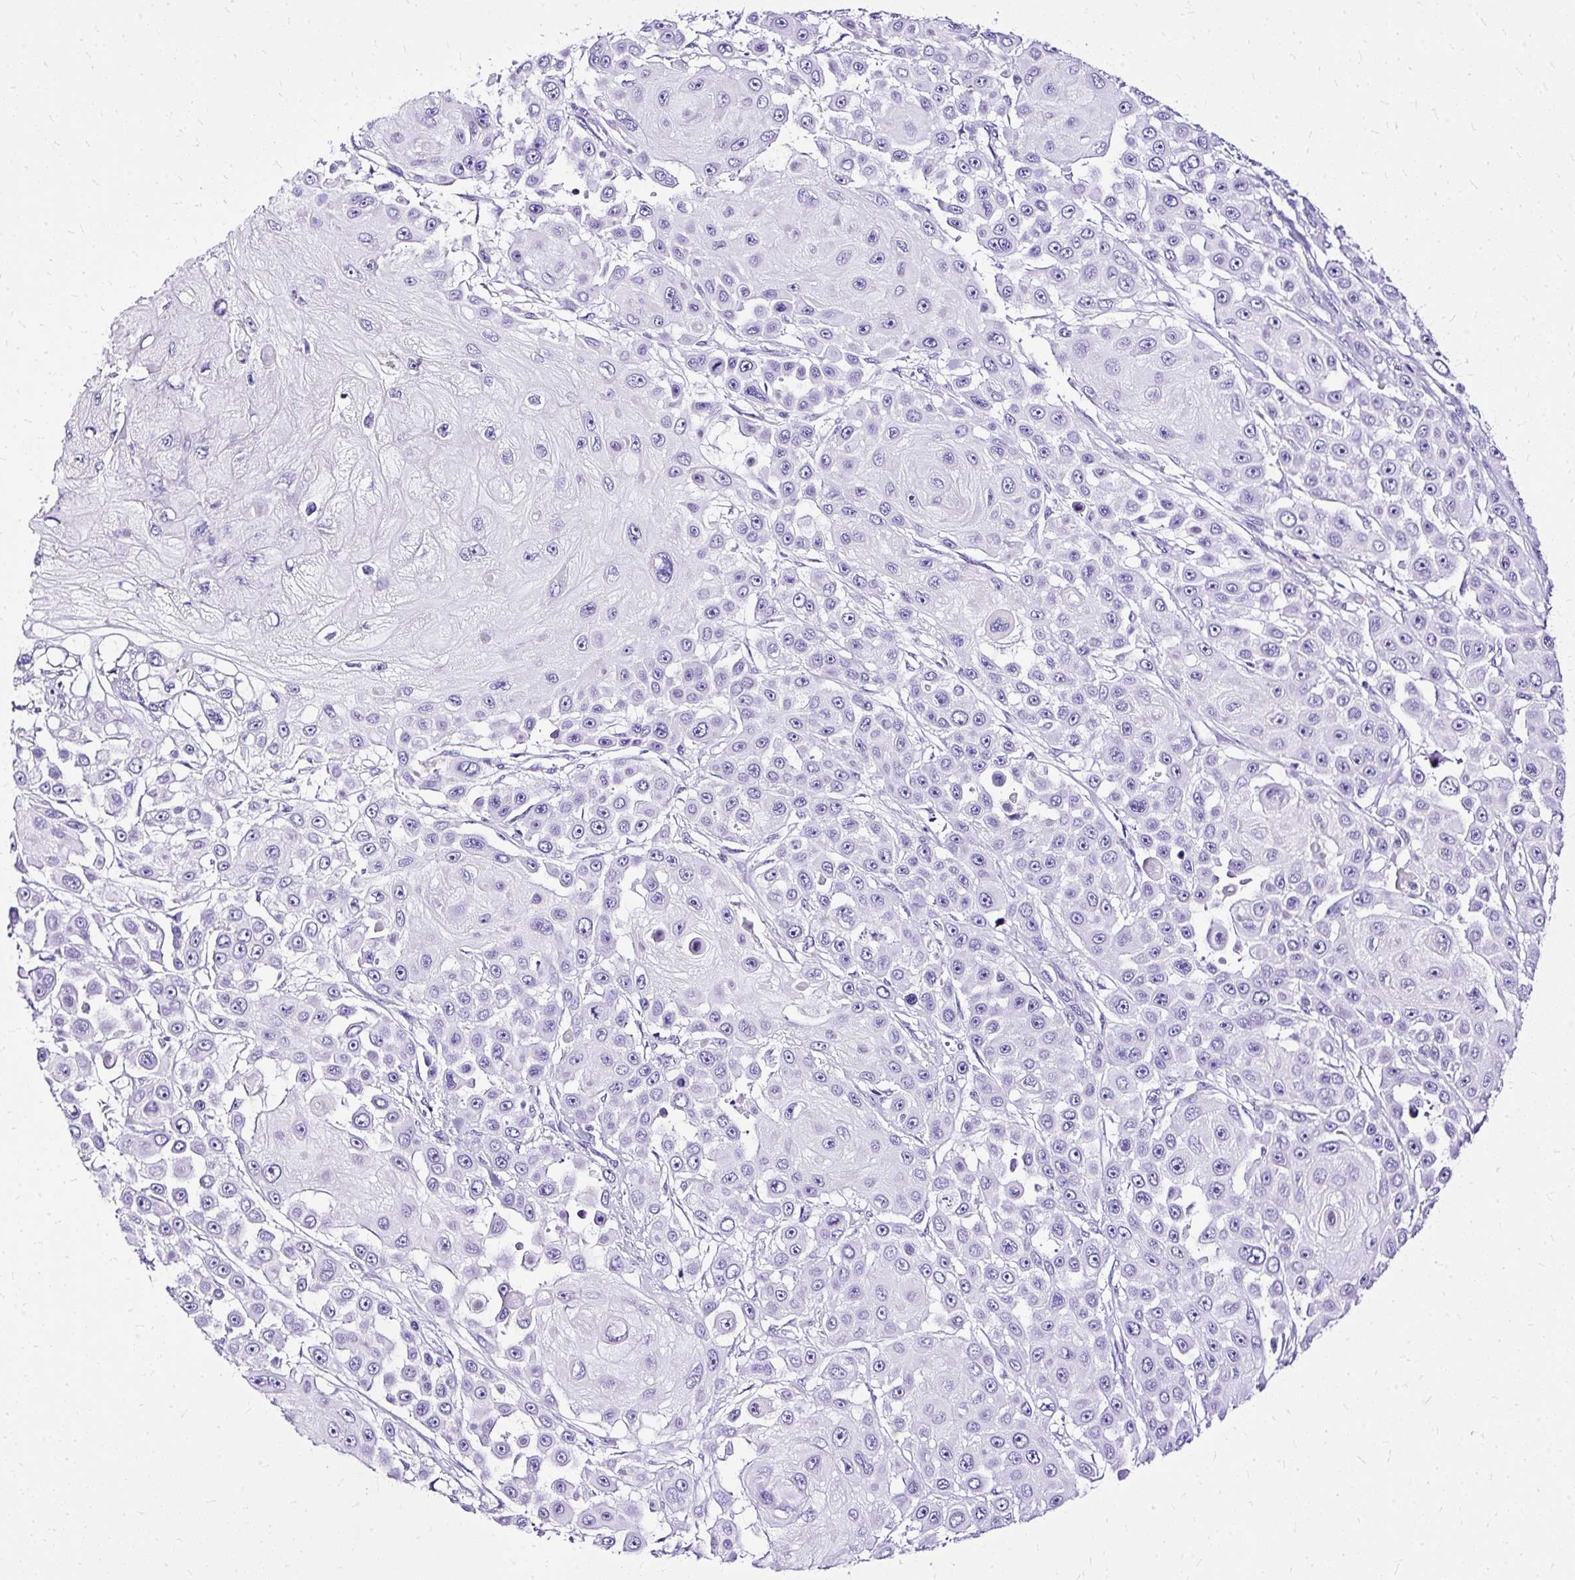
{"staining": {"intensity": "negative", "quantity": "none", "location": "none"}, "tissue": "skin cancer", "cell_type": "Tumor cells", "image_type": "cancer", "snomed": [{"axis": "morphology", "description": "Squamous cell carcinoma, NOS"}, {"axis": "topography", "description": "Skin"}], "caption": "DAB immunohistochemical staining of human skin squamous cell carcinoma exhibits no significant staining in tumor cells. (DAB (3,3'-diaminobenzidine) IHC visualized using brightfield microscopy, high magnification).", "gene": "SLC8A2", "patient": {"sex": "male", "age": 67}}